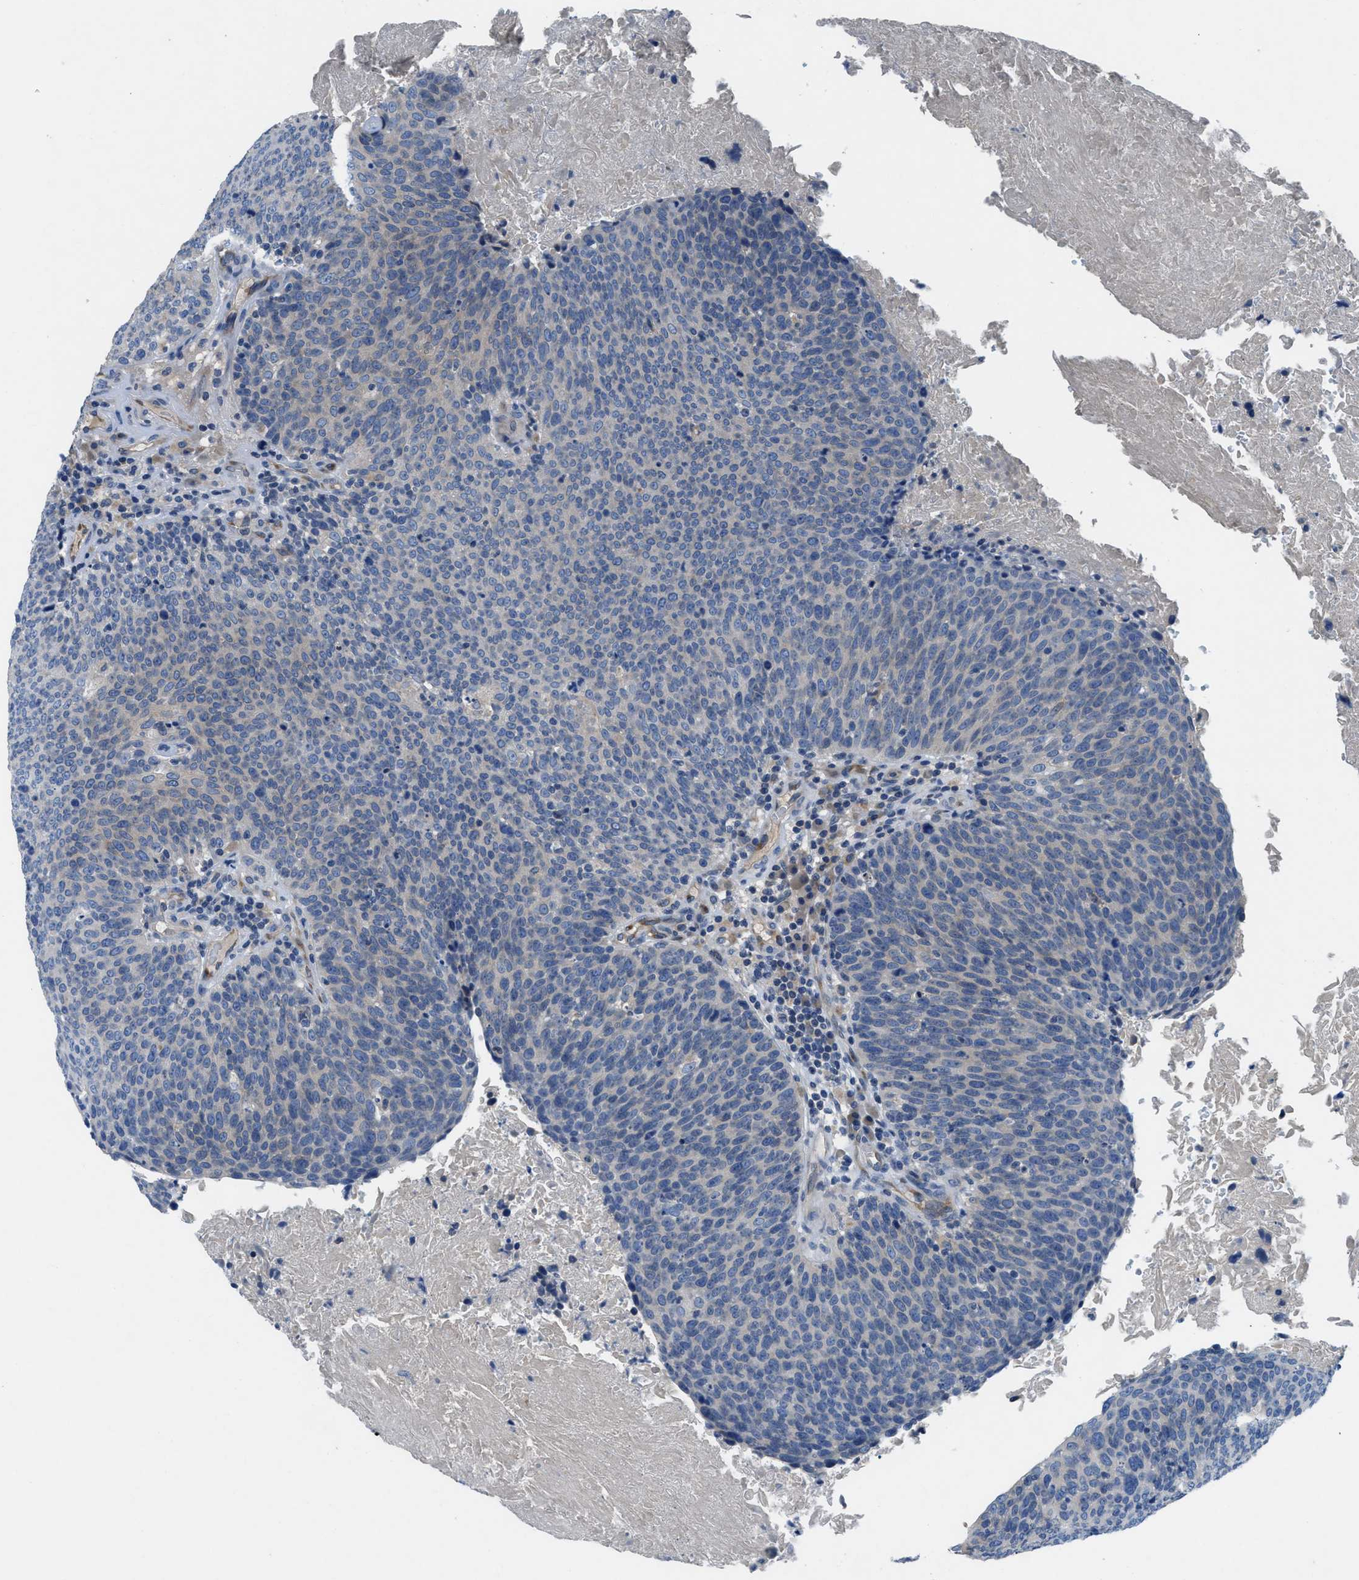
{"staining": {"intensity": "negative", "quantity": "none", "location": "none"}, "tissue": "head and neck cancer", "cell_type": "Tumor cells", "image_type": "cancer", "snomed": [{"axis": "morphology", "description": "Squamous cell carcinoma, NOS"}, {"axis": "morphology", "description": "Squamous cell carcinoma, metastatic, NOS"}, {"axis": "topography", "description": "Lymph node"}, {"axis": "topography", "description": "Head-Neck"}], "caption": "Tumor cells show no significant protein expression in head and neck cancer.", "gene": "PGR", "patient": {"sex": "male", "age": 62}}